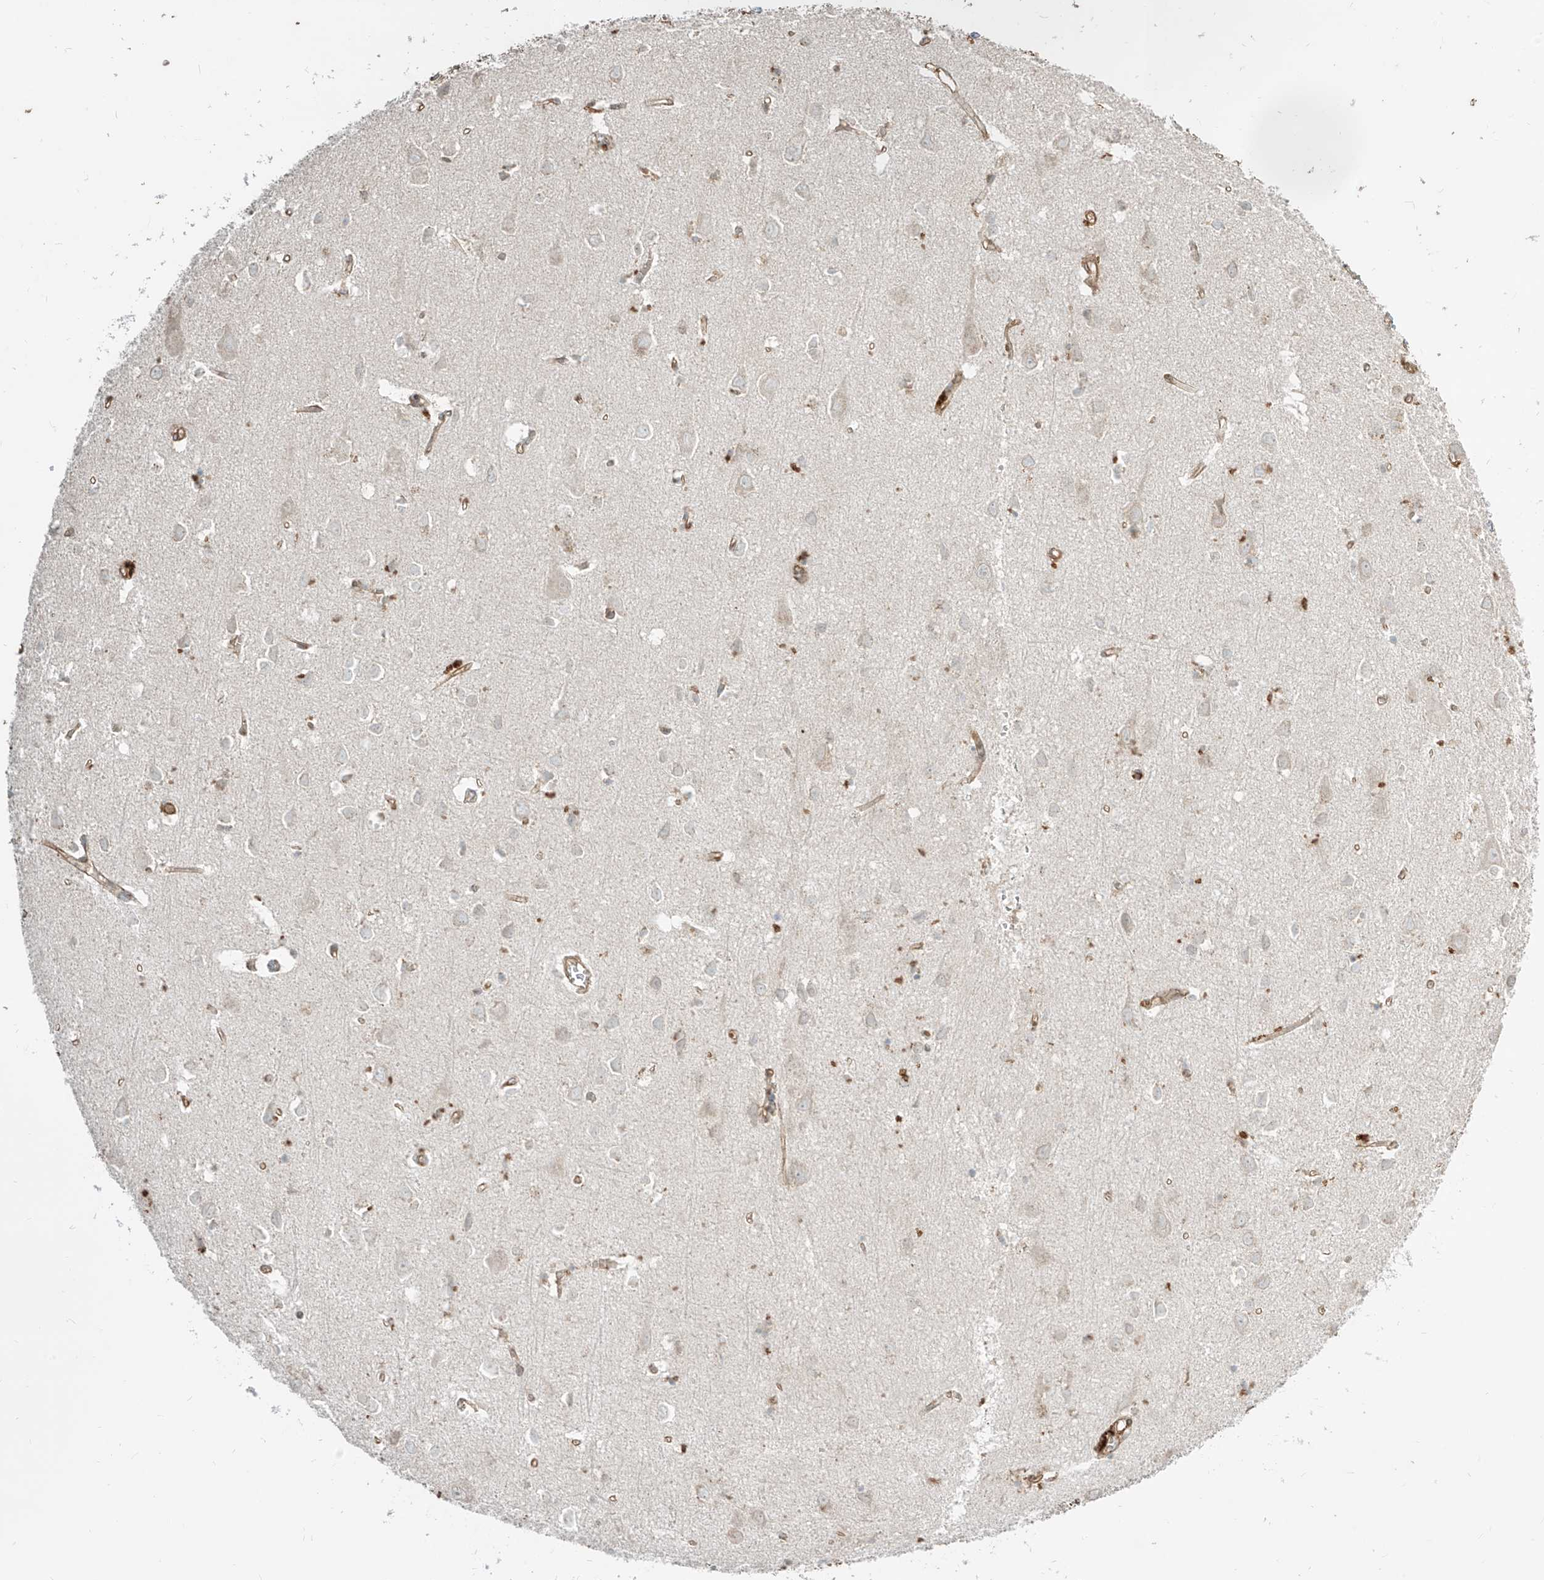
{"staining": {"intensity": "moderate", "quantity": "25%-75%", "location": "cytoplasmic/membranous"}, "tissue": "cerebral cortex", "cell_type": "Endothelial cells", "image_type": "normal", "snomed": [{"axis": "morphology", "description": "Normal tissue, NOS"}, {"axis": "topography", "description": "Cerebral cortex"}], "caption": "Protein expression analysis of benign cerebral cortex shows moderate cytoplasmic/membranous expression in about 25%-75% of endothelial cells.", "gene": "CCDC115", "patient": {"sex": "female", "age": 64}}